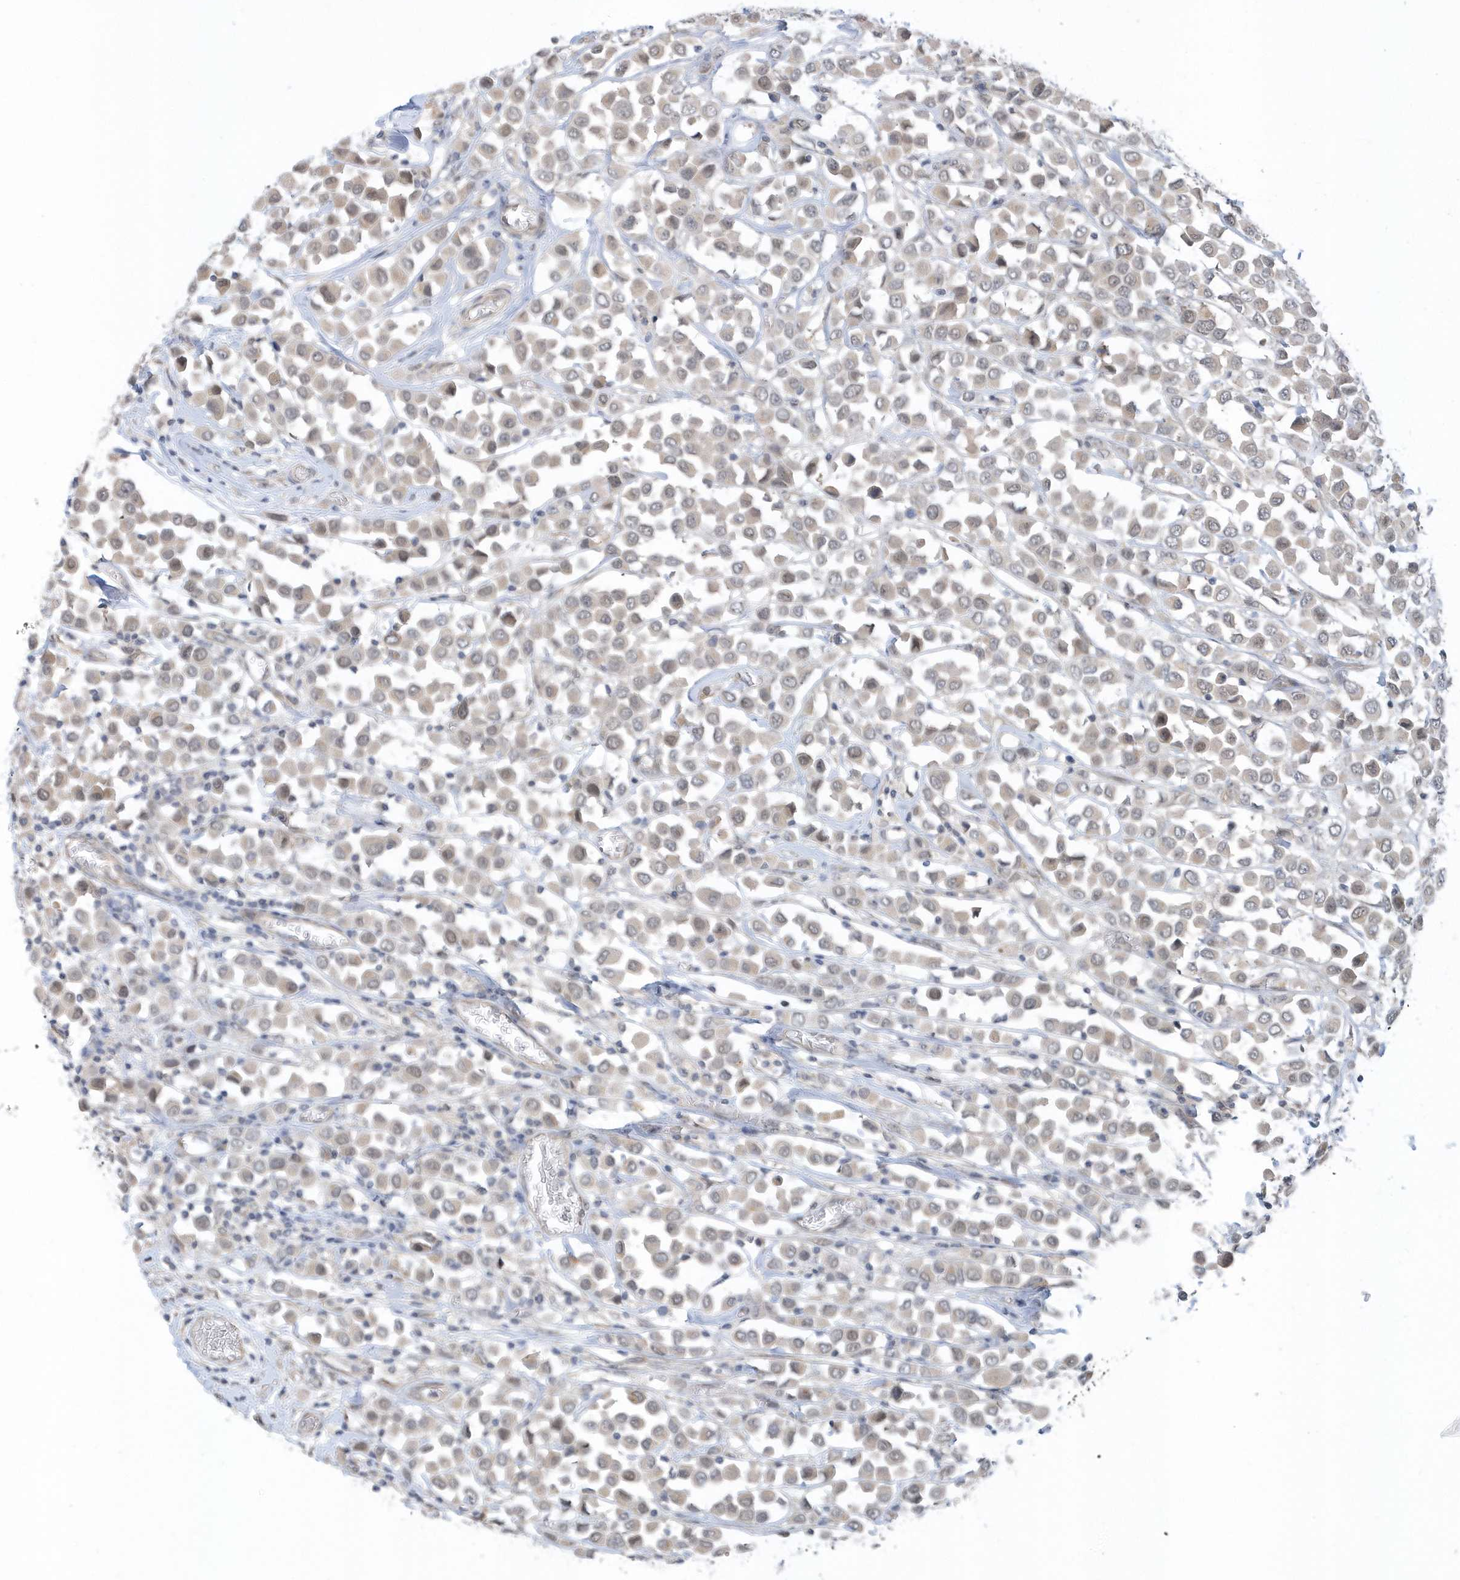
{"staining": {"intensity": "weak", "quantity": "<25%", "location": "cytoplasmic/membranous,nuclear"}, "tissue": "breast cancer", "cell_type": "Tumor cells", "image_type": "cancer", "snomed": [{"axis": "morphology", "description": "Duct carcinoma"}, {"axis": "topography", "description": "Breast"}], "caption": "The immunohistochemistry histopathology image has no significant positivity in tumor cells of infiltrating ductal carcinoma (breast) tissue. (Brightfield microscopy of DAB (3,3'-diaminobenzidine) immunohistochemistry at high magnification).", "gene": "USP53", "patient": {"sex": "female", "age": 61}}